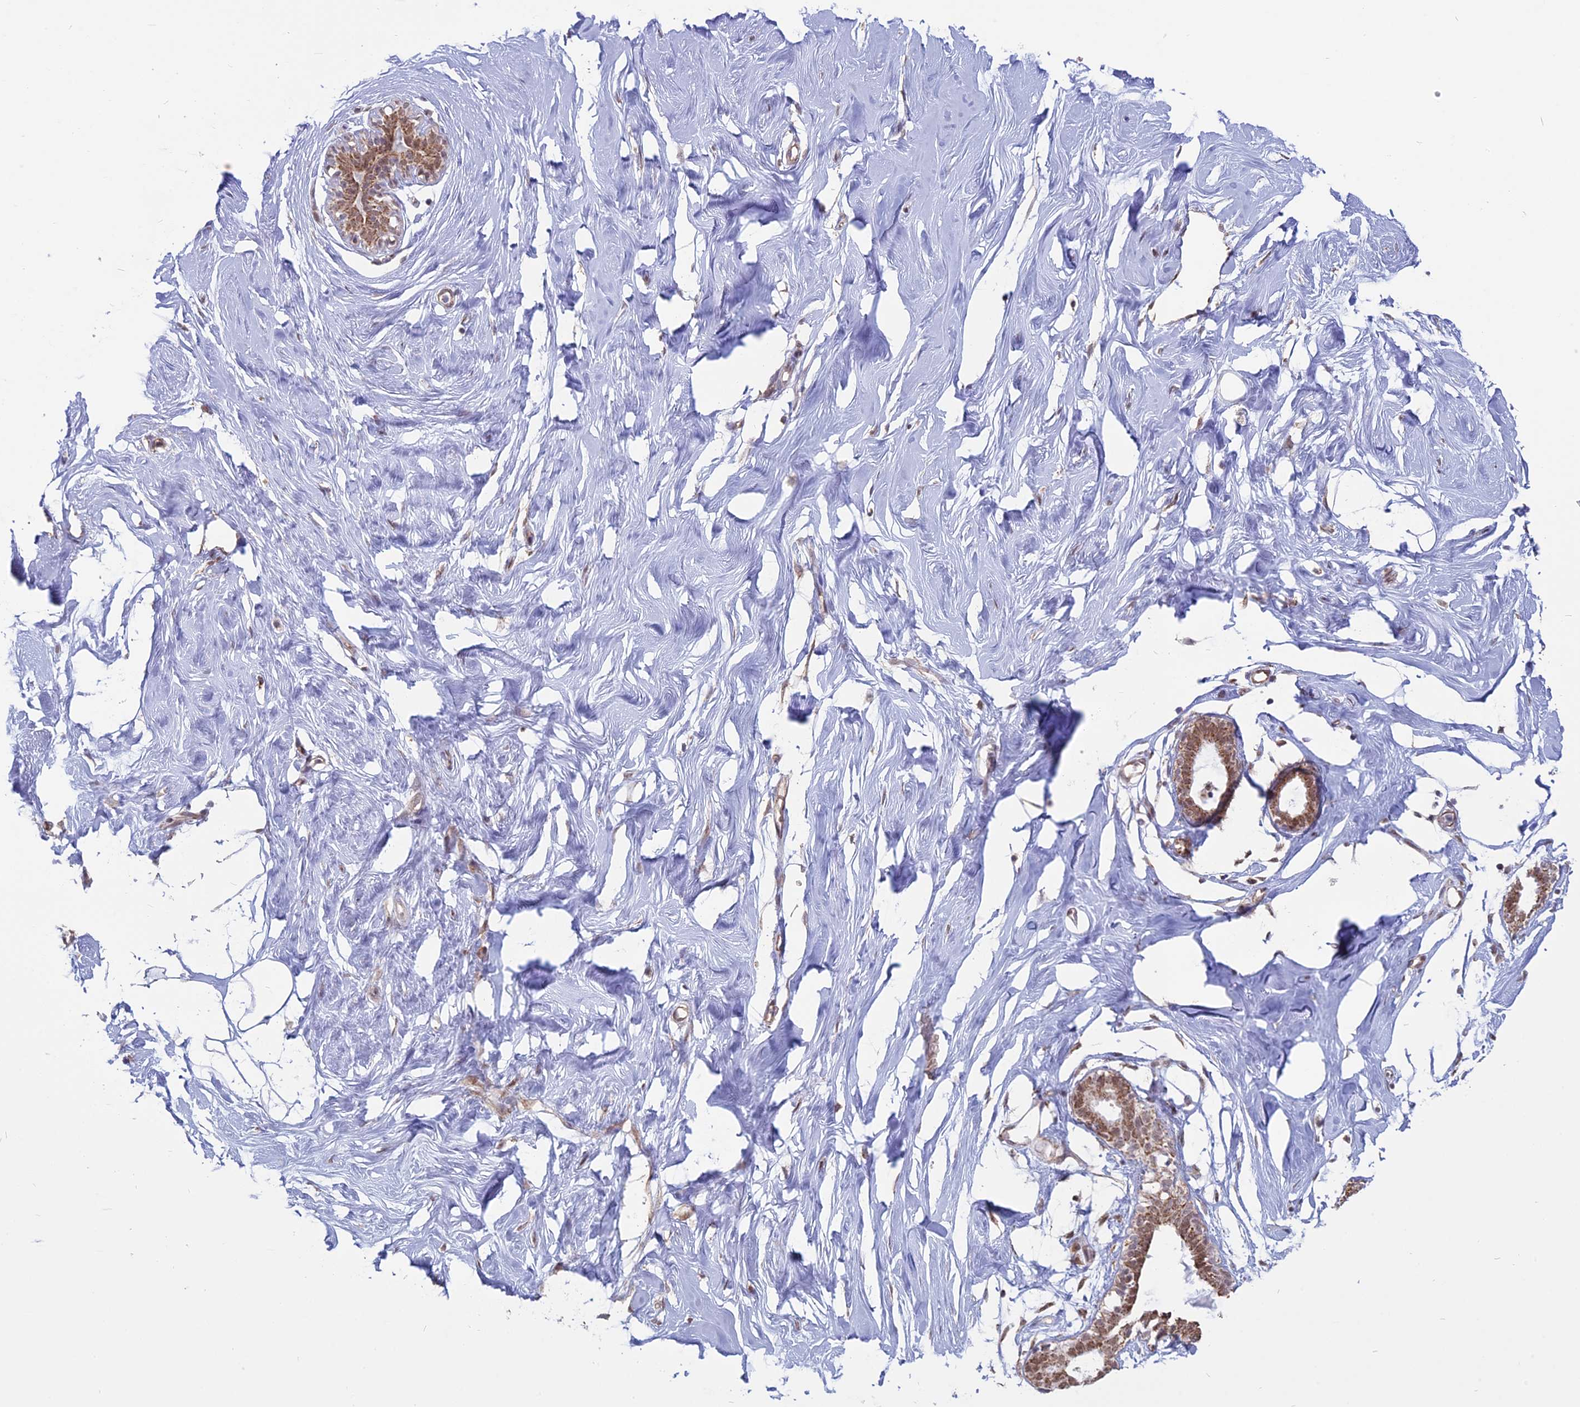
{"staining": {"intensity": "weak", "quantity": ">75%", "location": "nuclear"}, "tissue": "breast", "cell_type": "Adipocytes", "image_type": "normal", "snomed": [{"axis": "morphology", "description": "Normal tissue, NOS"}, {"axis": "morphology", "description": "Adenoma, NOS"}, {"axis": "topography", "description": "Breast"}], "caption": "High-power microscopy captured an immunohistochemistry (IHC) micrograph of unremarkable breast, revealing weak nuclear positivity in about >75% of adipocytes.", "gene": "ARHGAP40", "patient": {"sex": "female", "age": 23}}